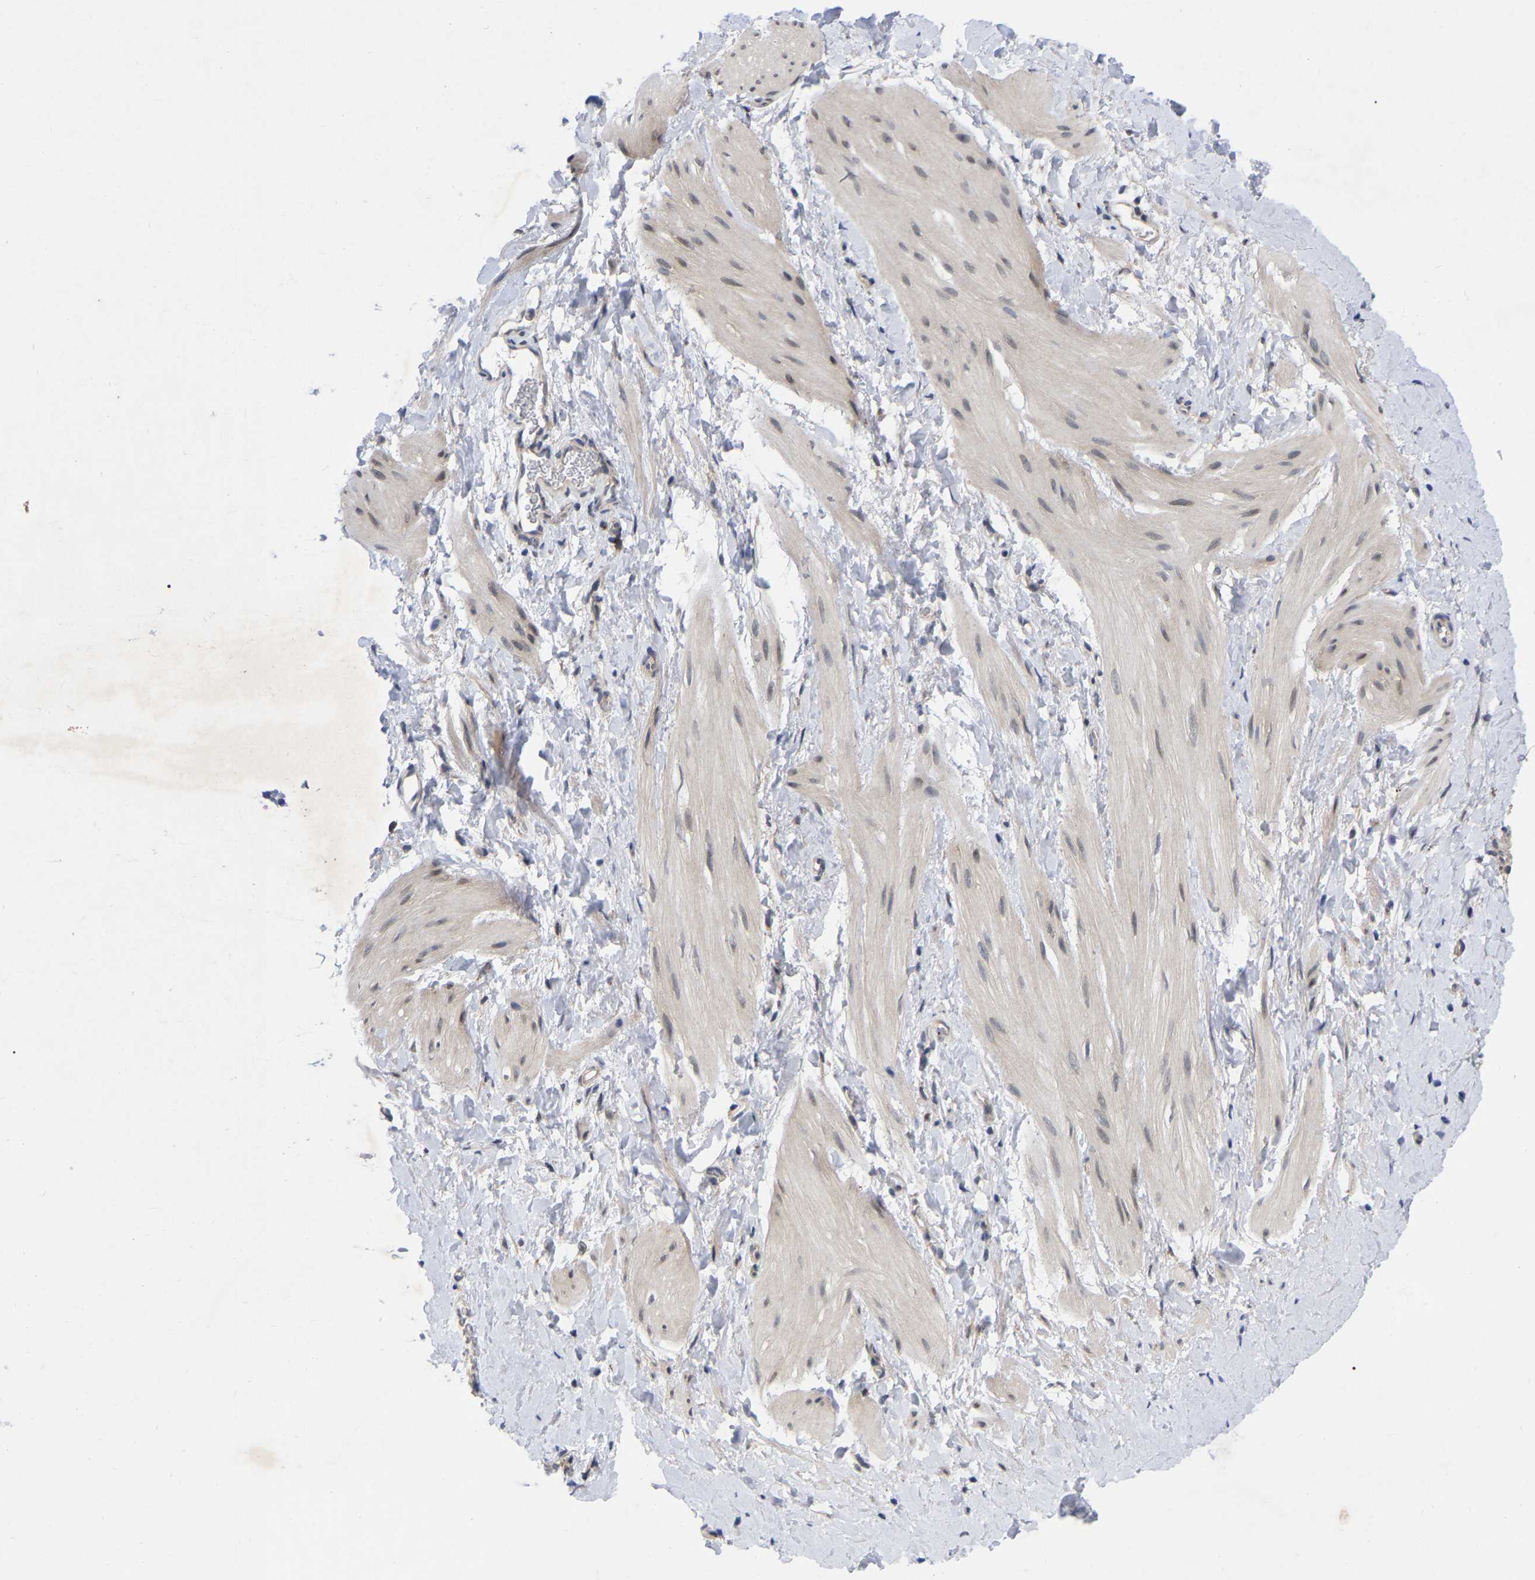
{"staining": {"intensity": "weak", "quantity": "25%-75%", "location": "cytoplasmic/membranous,nuclear"}, "tissue": "smooth muscle", "cell_type": "Smooth muscle cells", "image_type": "normal", "snomed": [{"axis": "morphology", "description": "Normal tissue, NOS"}, {"axis": "topography", "description": "Smooth muscle"}], "caption": "Protein expression analysis of unremarkable human smooth muscle reveals weak cytoplasmic/membranous,nuclear expression in approximately 25%-75% of smooth muscle cells.", "gene": "UBE4B", "patient": {"sex": "male", "age": 16}}